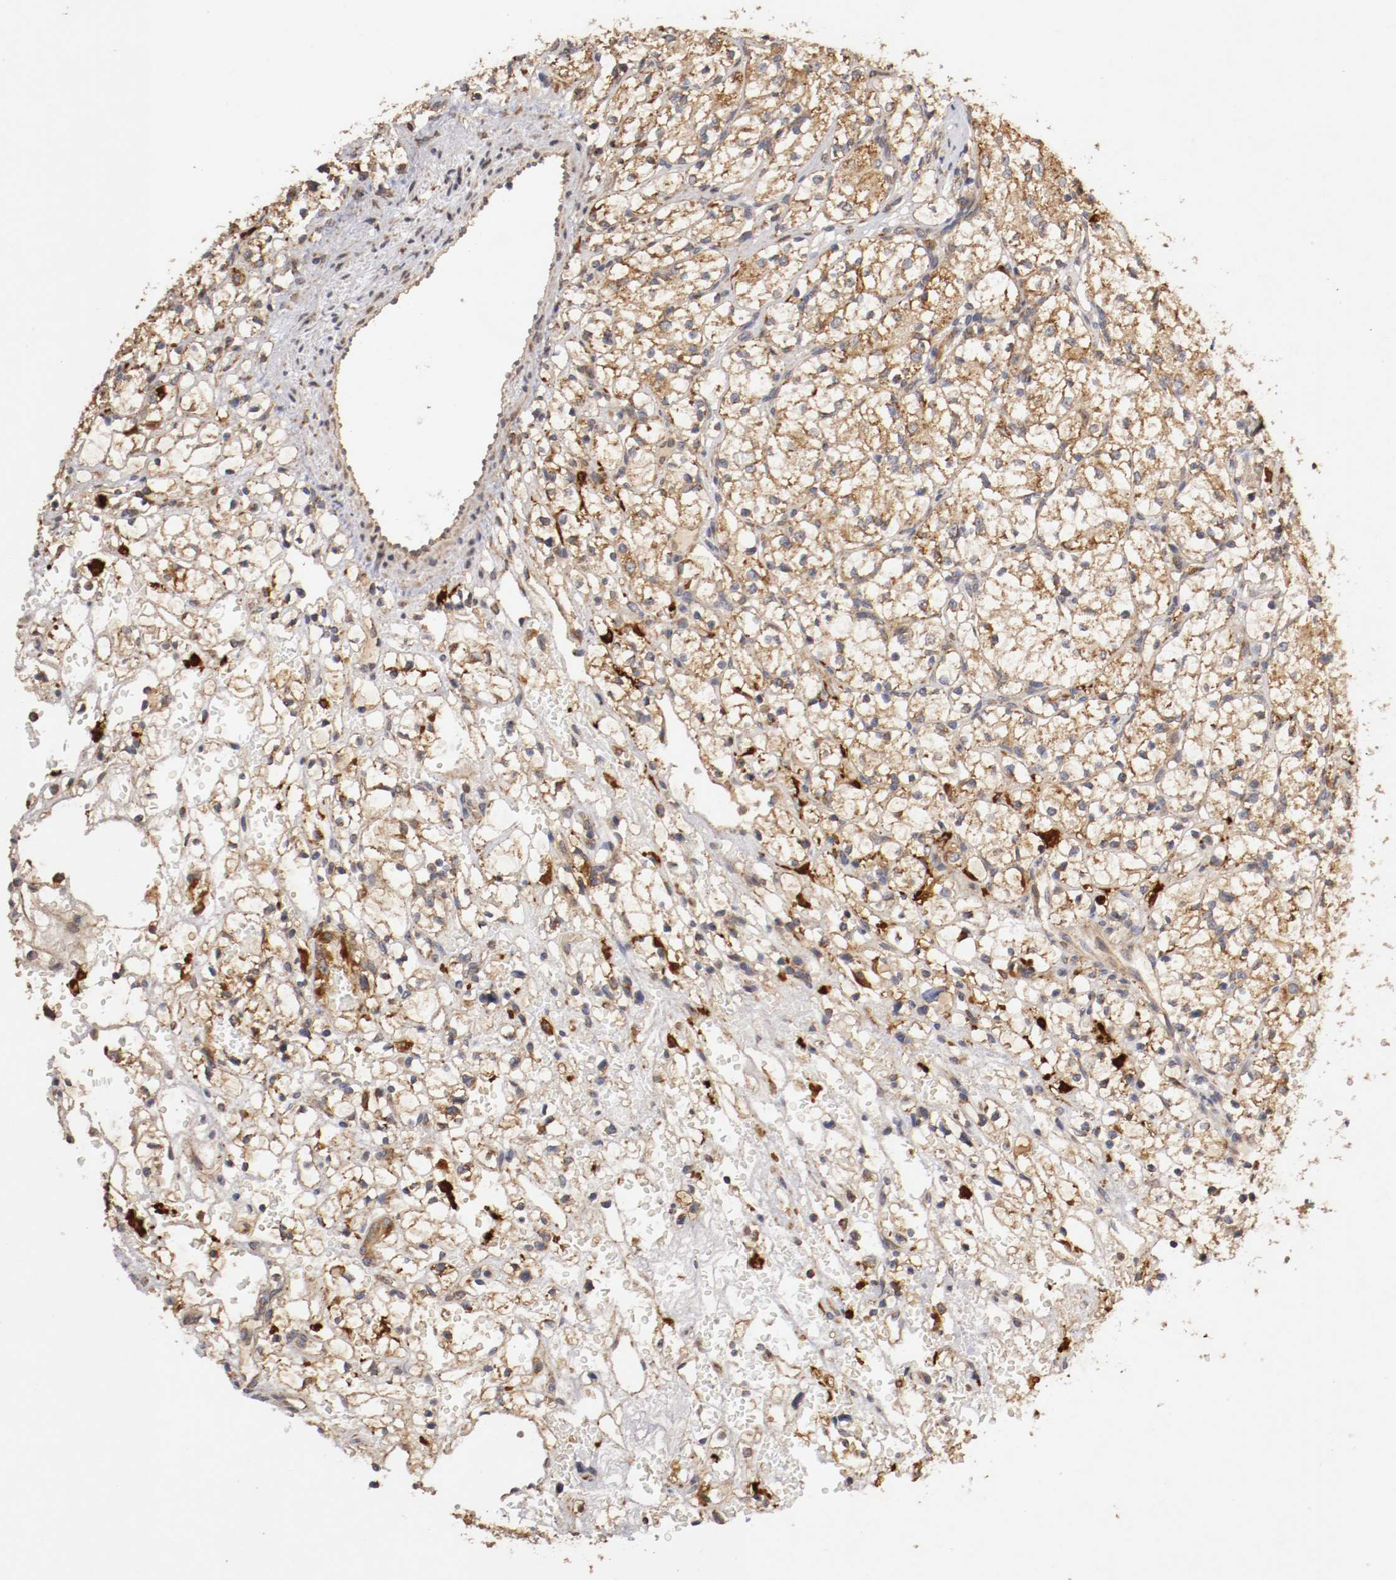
{"staining": {"intensity": "moderate", "quantity": ">75%", "location": "cytoplasmic/membranous"}, "tissue": "renal cancer", "cell_type": "Tumor cells", "image_type": "cancer", "snomed": [{"axis": "morphology", "description": "Adenocarcinoma, NOS"}, {"axis": "topography", "description": "Kidney"}], "caption": "About >75% of tumor cells in adenocarcinoma (renal) exhibit moderate cytoplasmic/membranous protein staining as visualized by brown immunohistochemical staining.", "gene": "VEZT", "patient": {"sex": "female", "age": 60}}